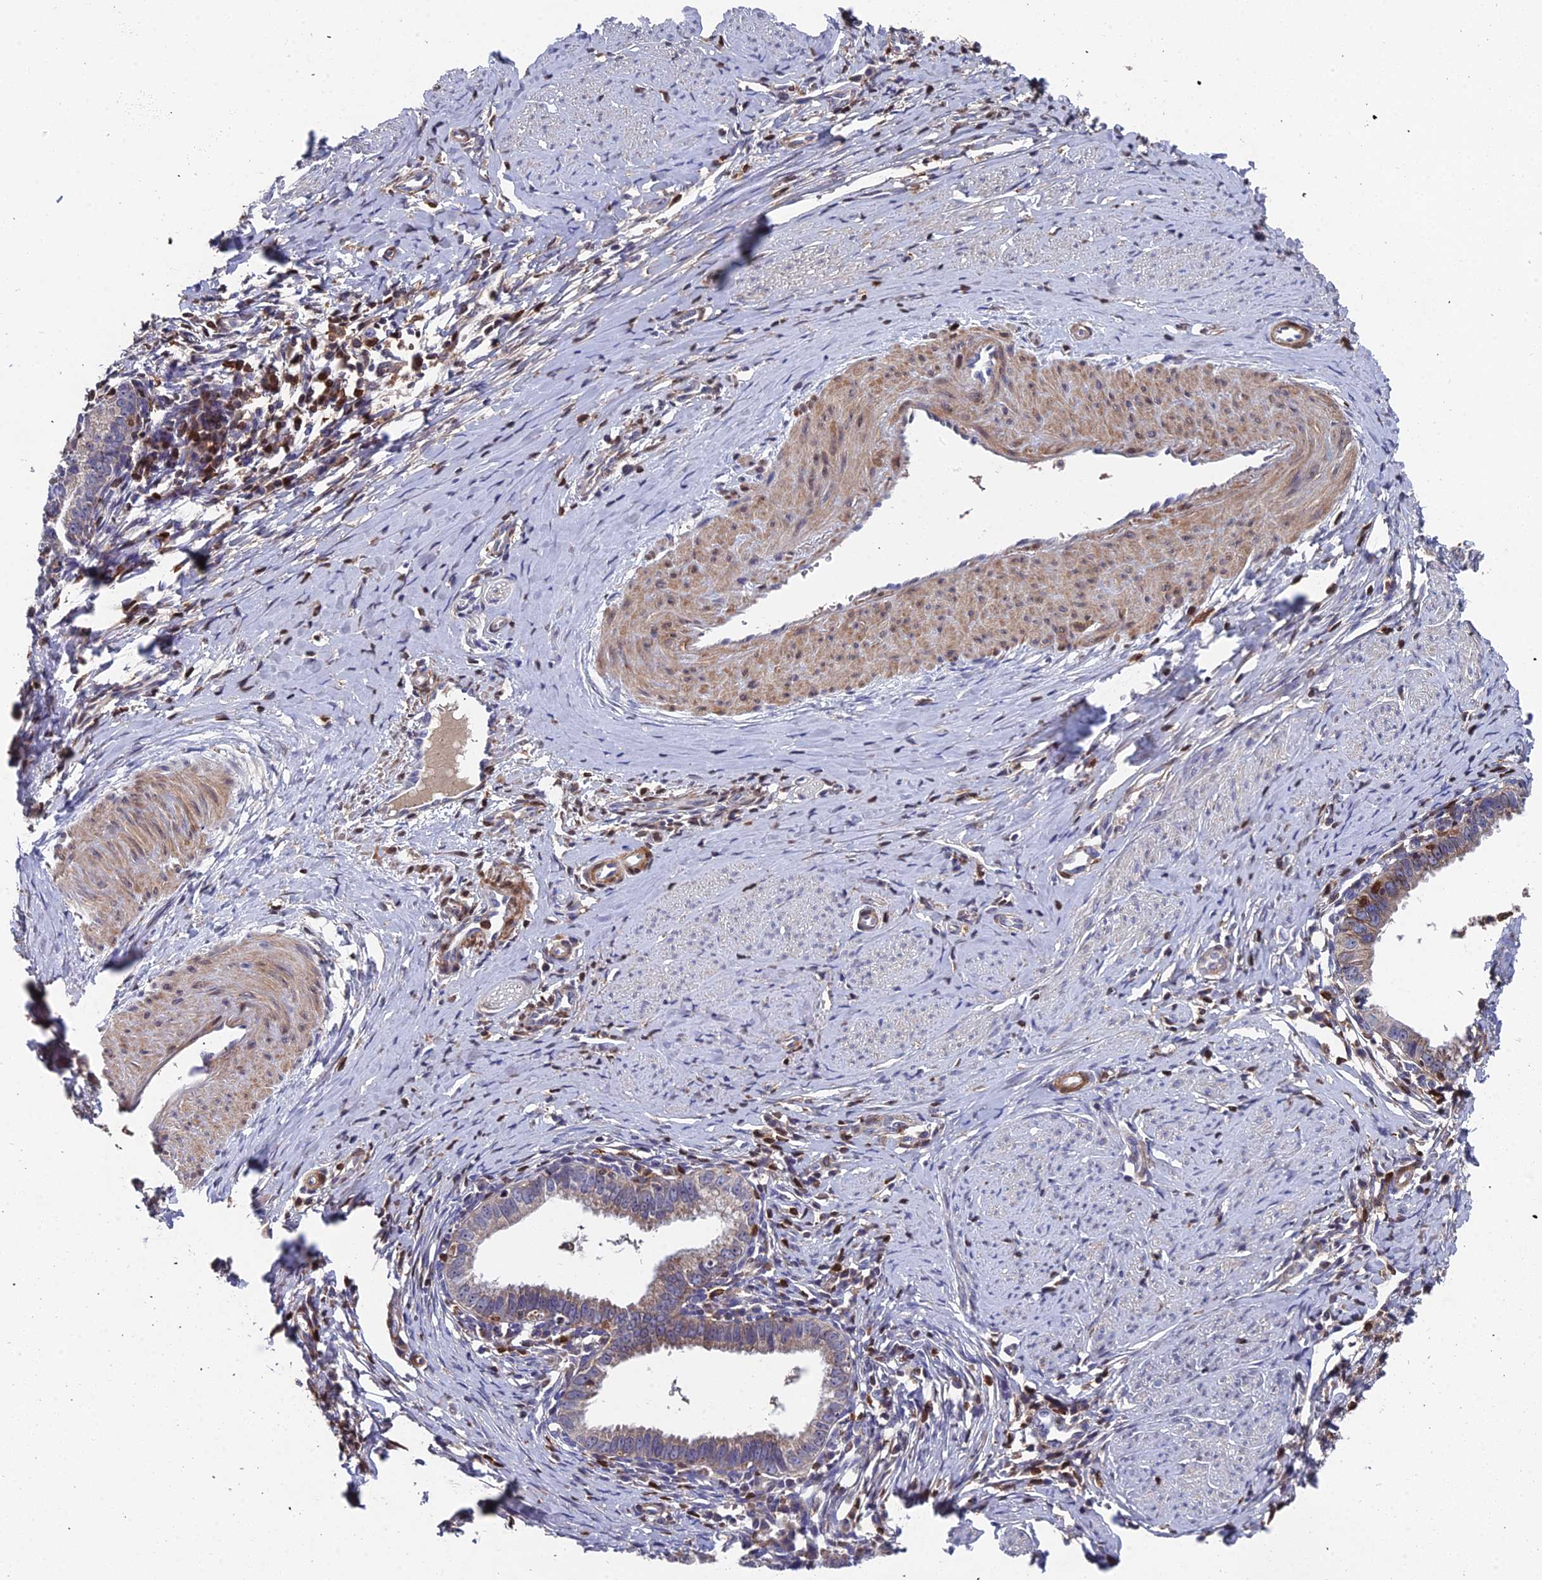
{"staining": {"intensity": "weak", "quantity": "25%-75%", "location": "cytoplasmic/membranous"}, "tissue": "cervical cancer", "cell_type": "Tumor cells", "image_type": "cancer", "snomed": [{"axis": "morphology", "description": "Adenocarcinoma, NOS"}, {"axis": "topography", "description": "Cervix"}], "caption": "There is low levels of weak cytoplasmic/membranous positivity in tumor cells of adenocarcinoma (cervical), as demonstrated by immunohistochemical staining (brown color).", "gene": "GALK2", "patient": {"sex": "female", "age": 36}}